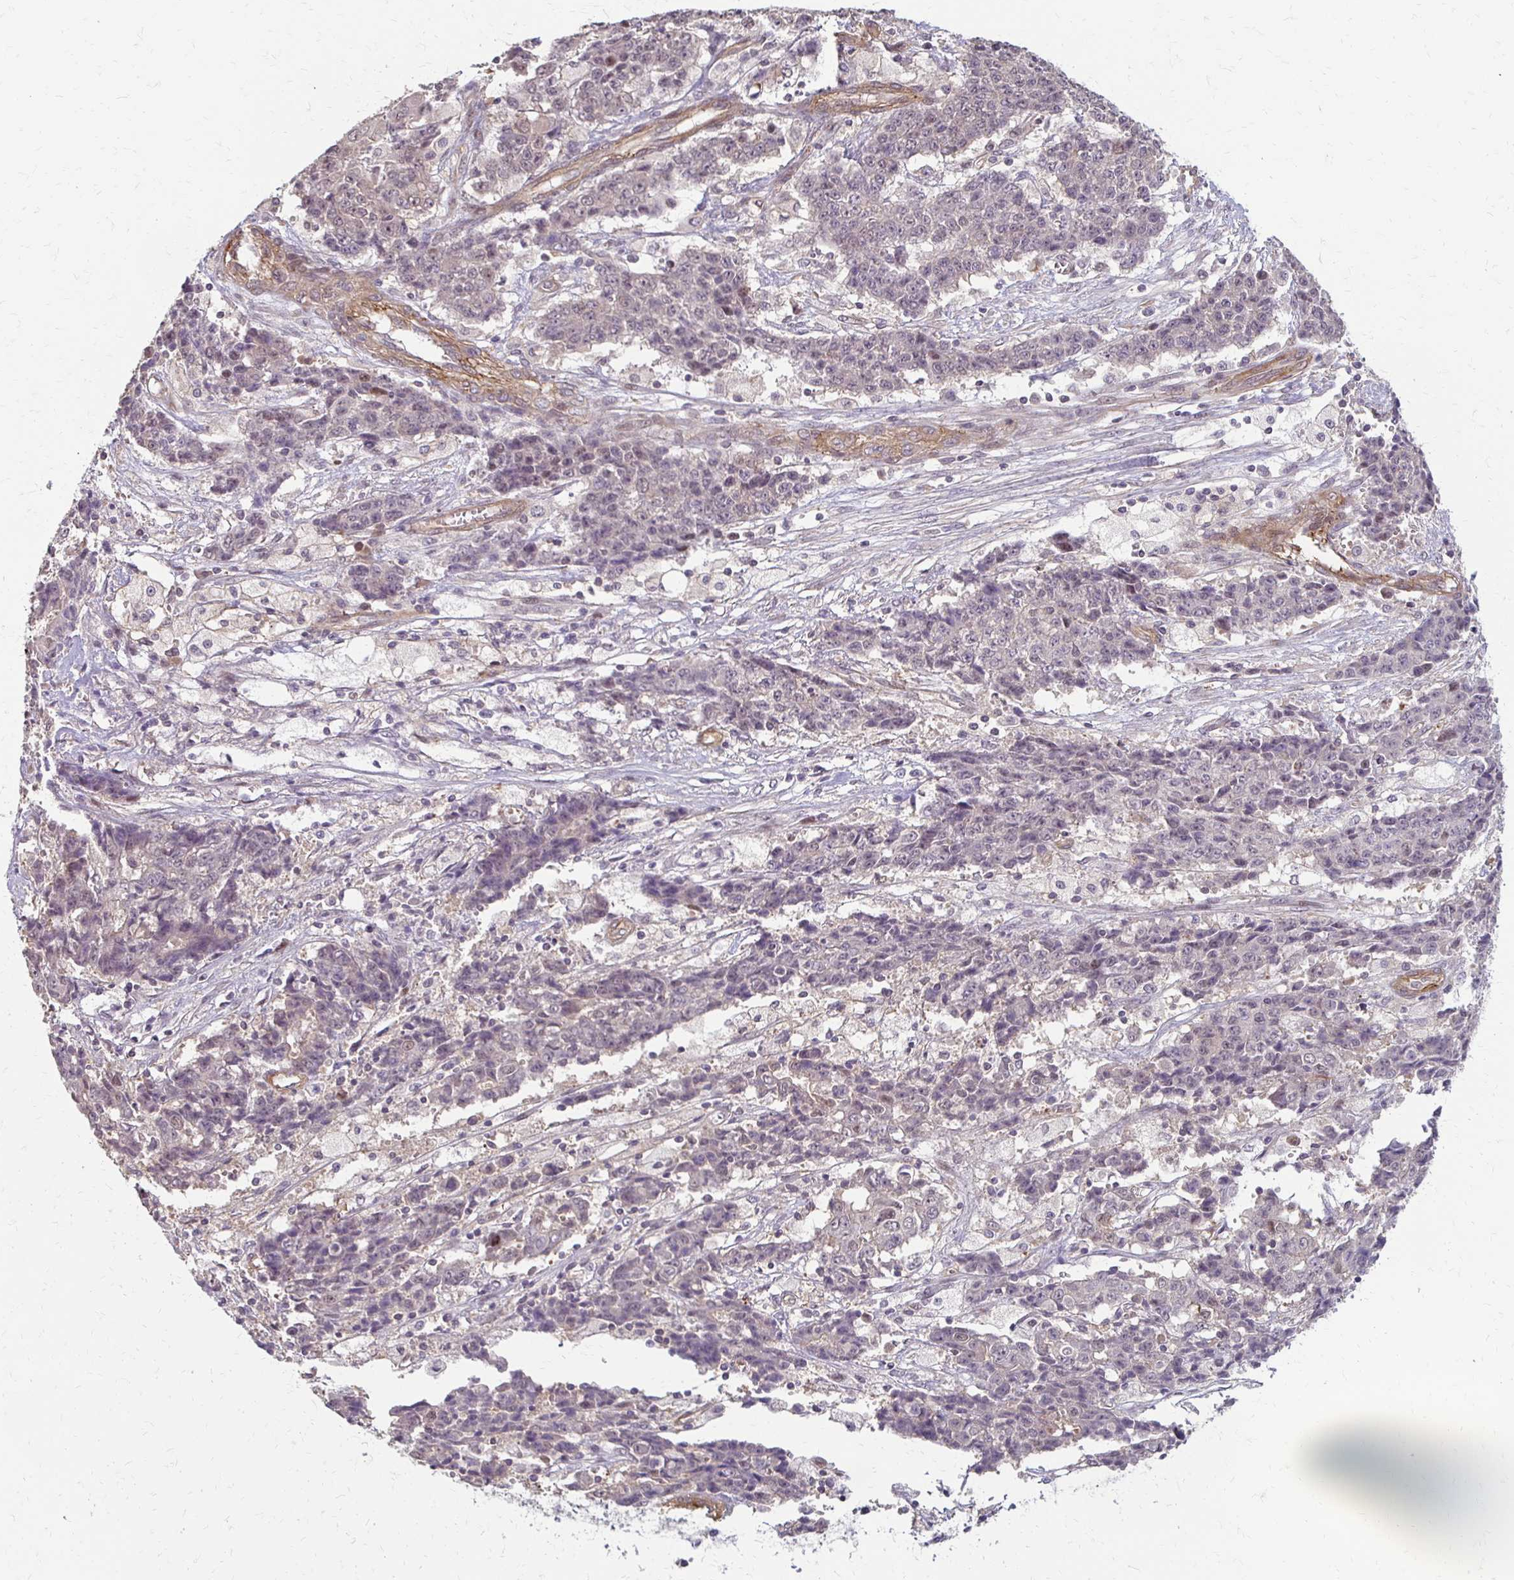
{"staining": {"intensity": "negative", "quantity": "none", "location": "none"}, "tissue": "ovarian cancer", "cell_type": "Tumor cells", "image_type": "cancer", "snomed": [{"axis": "morphology", "description": "Carcinoma, endometroid"}, {"axis": "topography", "description": "Ovary"}], "caption": "A photomicrograph of ovarian cancer stained for a protein displays no brown staining in tumor cells. The staining was performed using DAB to visualize the protein expression in brown, while the nuclei were stained in blue with hematoxylin (Magnification: 20x).", "gene": "CFL2", "patient": {"sex": "female", "age": 42}}